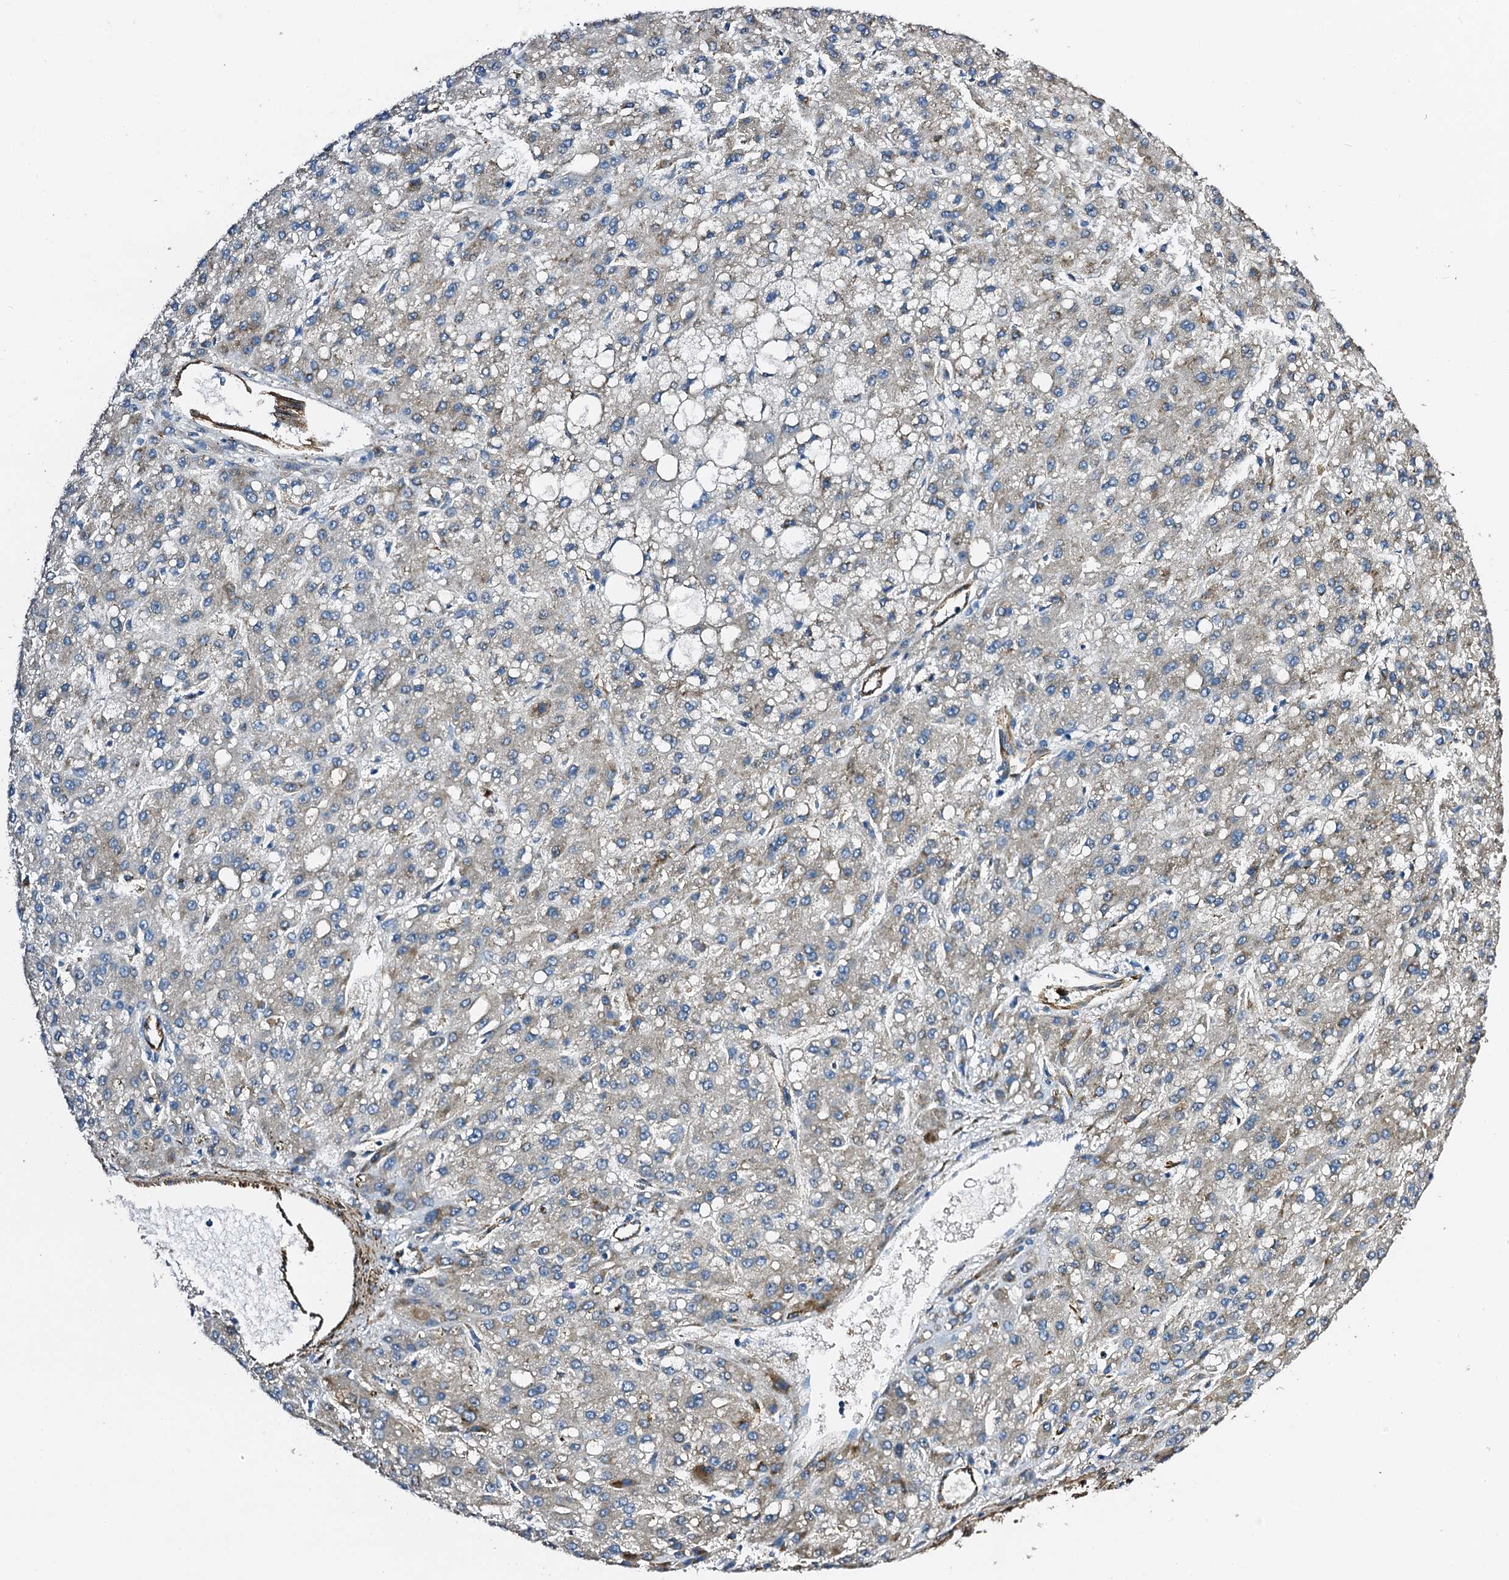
{"staining": {"intensity": "weak", "quantity": "<25%", "location": "cytoplasmic/membranous"}, "tissue": "liver cancer", "cell_type": "Tumor cells", "image_type": "cancer", "snomed": [{"axis": "morphology", "description": "Carcinoma, Hepatocellular, NOS"}, {"axis": "topography", "description": "Liver"}], "caption": "Image shows no protein staining in tumor cells of liver cancer tissue.", "gene": "DBX1", "patient": {"sex": "male", "age": 67}}